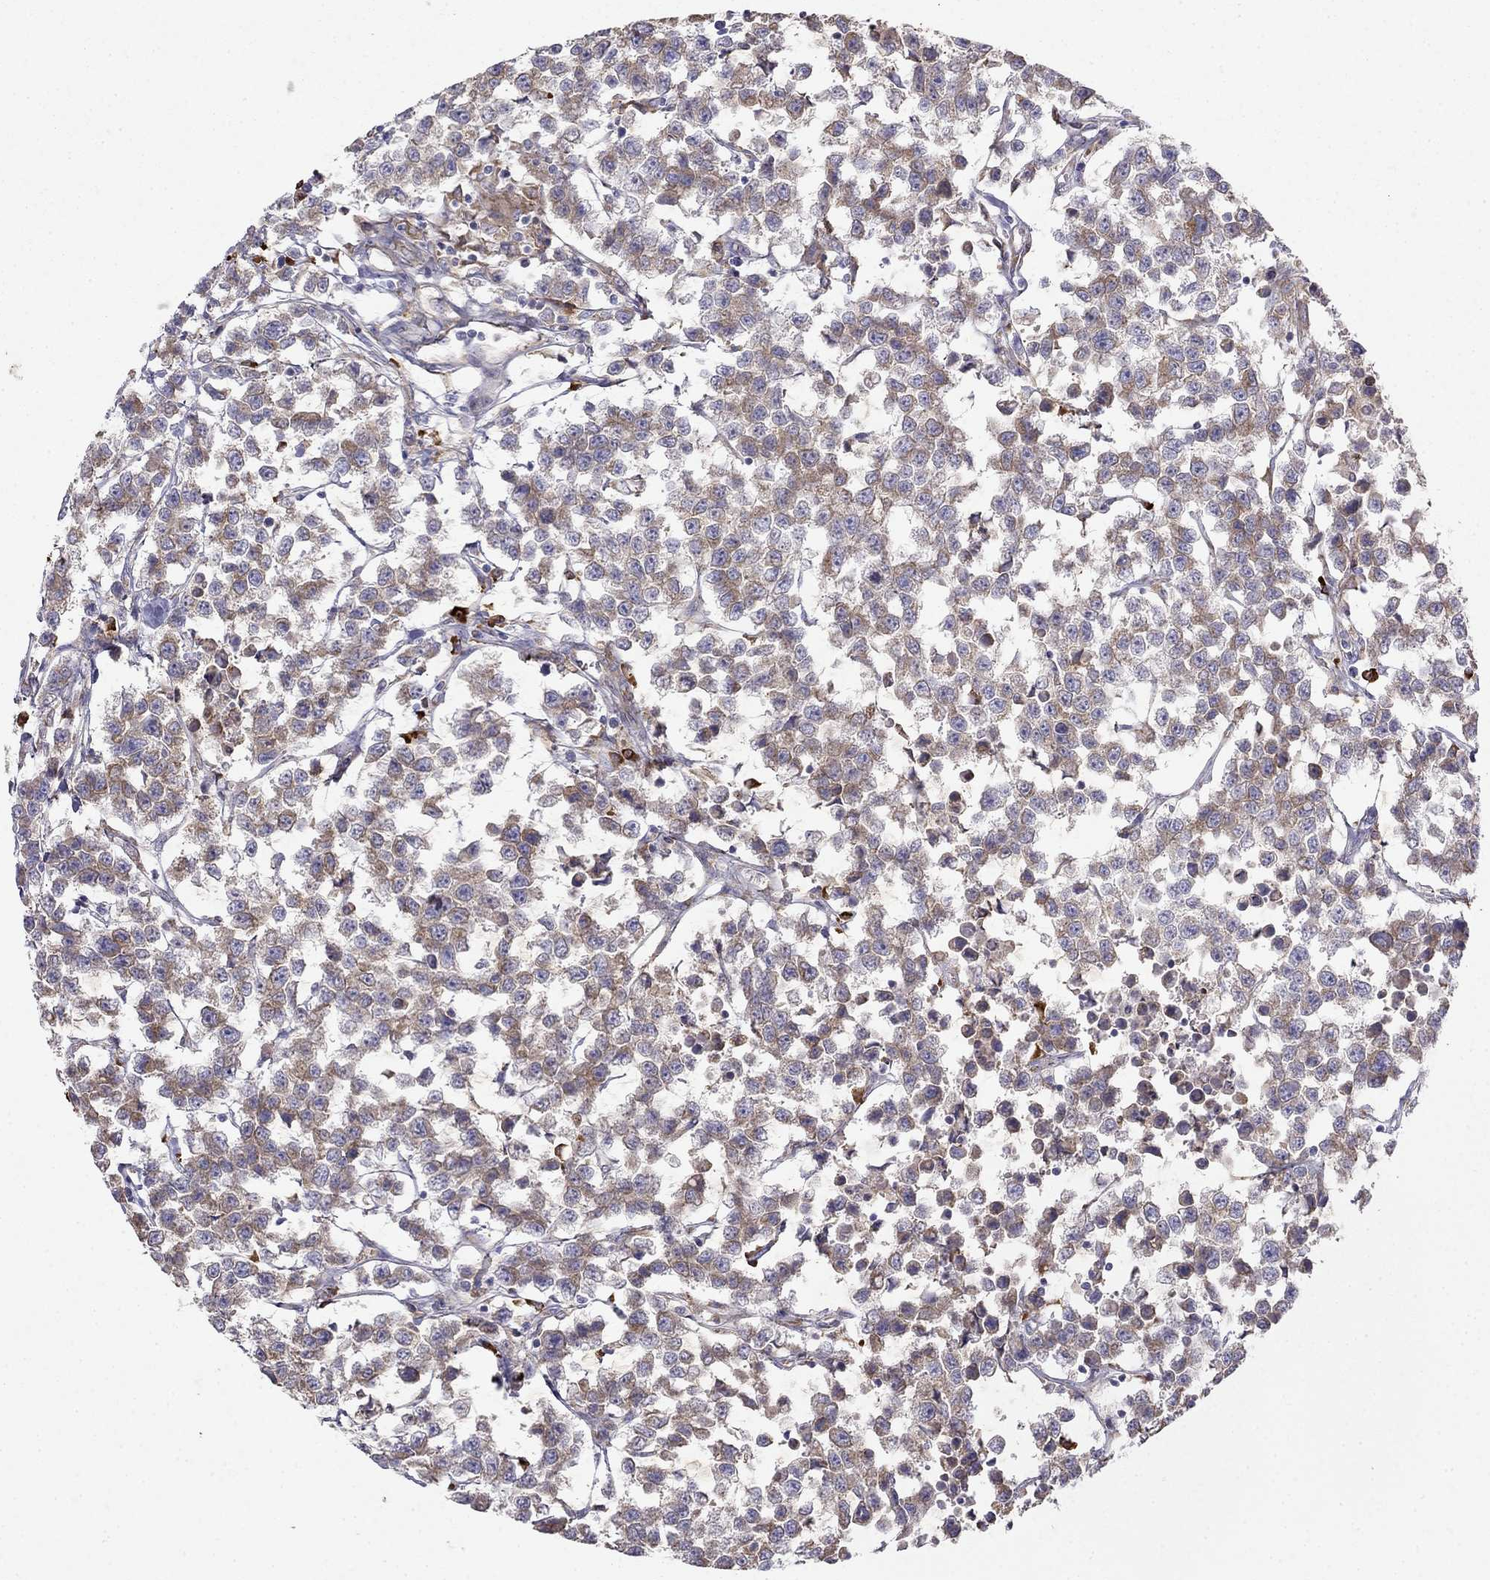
{"staining": {"intensity": "moderate", "quantity": ">75%", "location": "cytoplasmic/membranous"}, "tissue": "testis cancer", "cell_type": "Tumor cells", "image_type": "cancer", "snomed": [{"axis": "morphology", "description": "Seminoma, NOS"}, {"axis": "topography", "description": "Testis"}], "caption": "Immunohistochemistry (IHC) photomicrograph of testis cancer (seminoma) stained for a protein (brown), which demonstrates medium levels of moderate cytoplasmic/membranous expression in about >75% of tumor cells.", "gene": "LONRF2", "patient": {"sex": "male", "age": 59}}